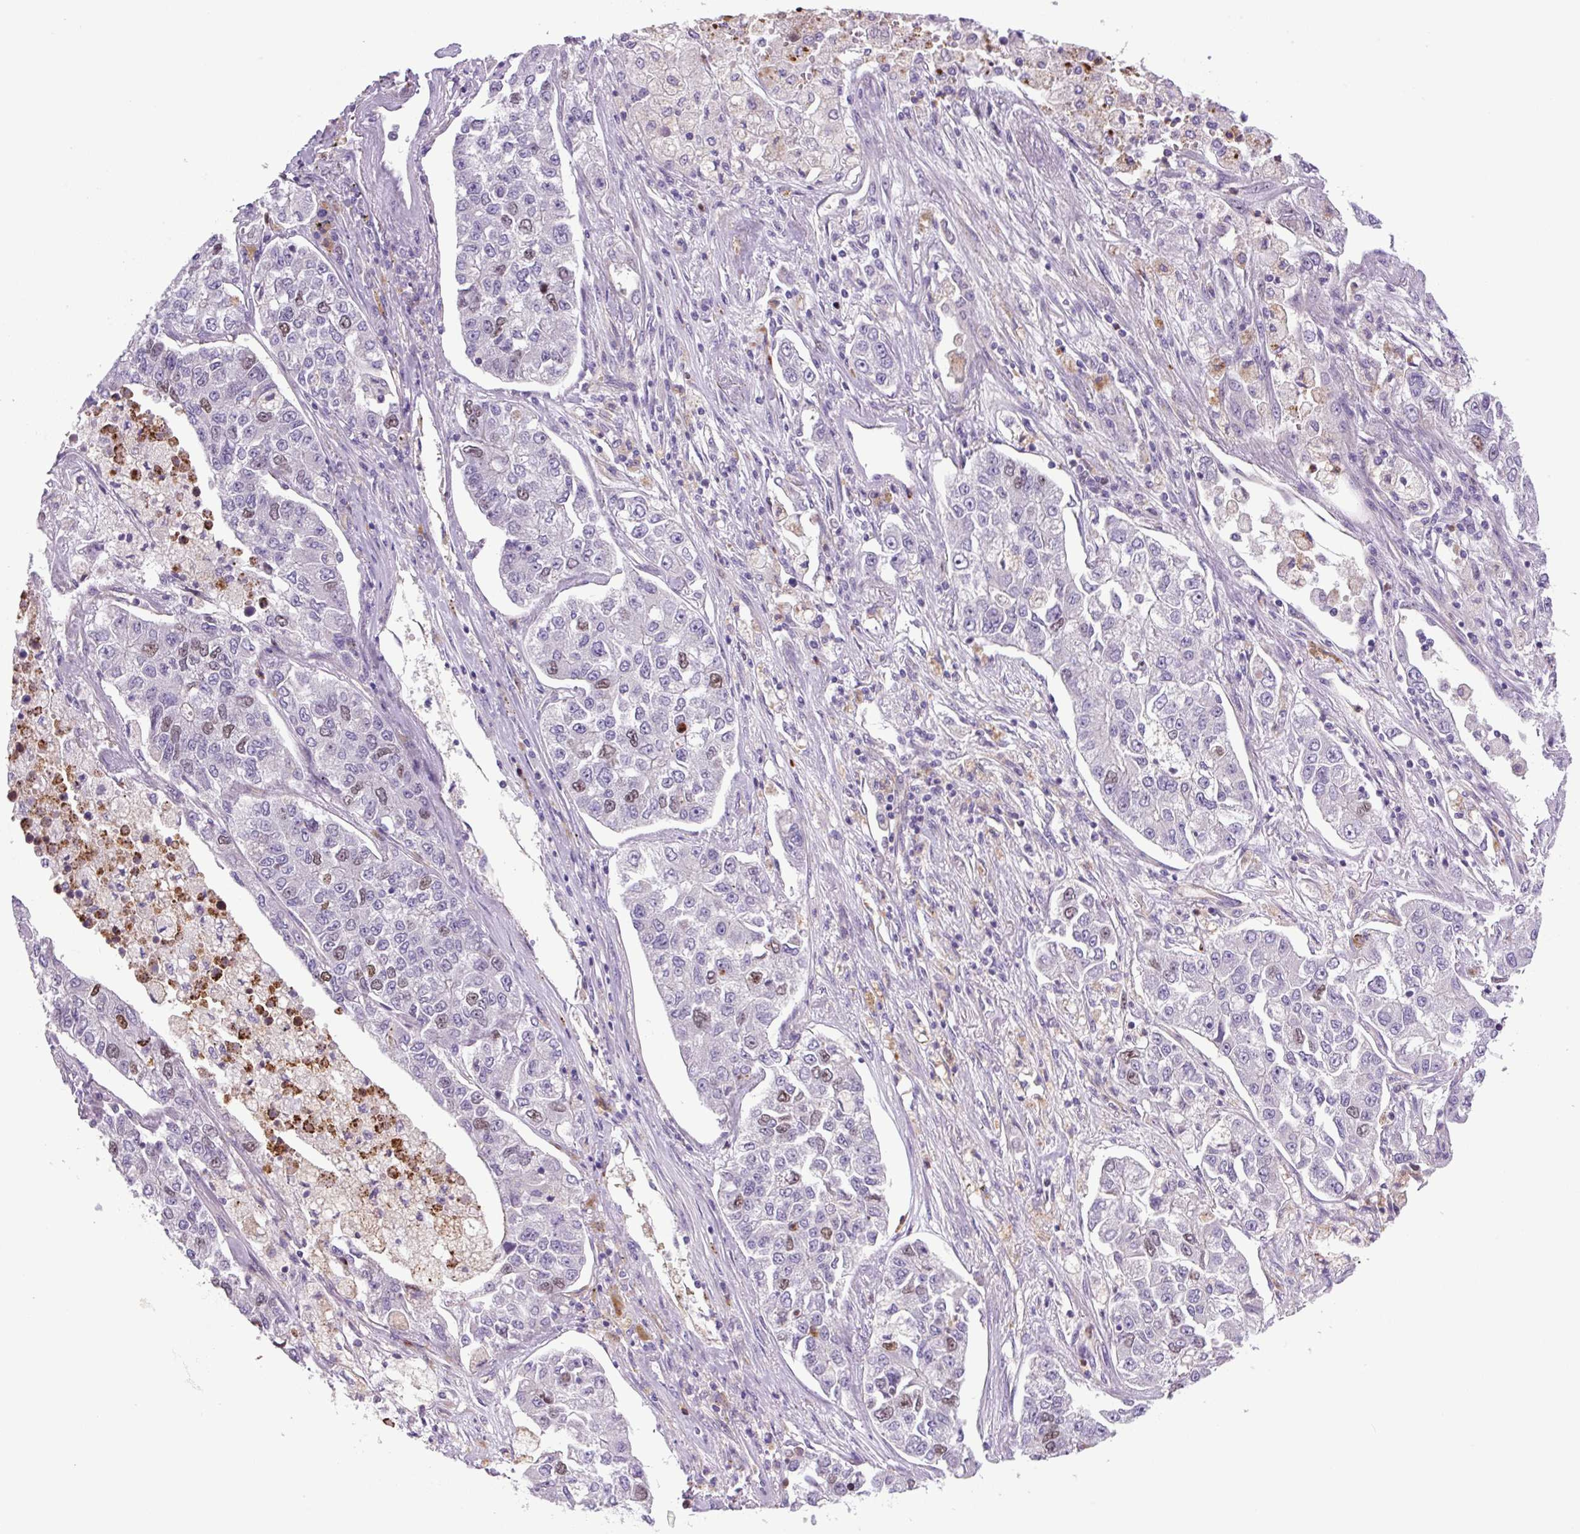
{"staining": {"intensity": "moderate", "quantity": "<25%", "location": "nuclear"}, "tissue": "lung cancer", "cell_type": "Tumor cells", "image_type": "cancer", "snomed": [{"axis": "morphology", "description": "Adenocarcinoma, NOS"}, {"axis": "topography", "description": "Lung"}], "caption": "Immunohistochemical staining of human lung adenocarcinoma exhibits low levels of moderate nuclear expression in approximately <25% of tumor cells.", "gene": "KIFC1", "patient": {"sex": "male", "age": 49}}